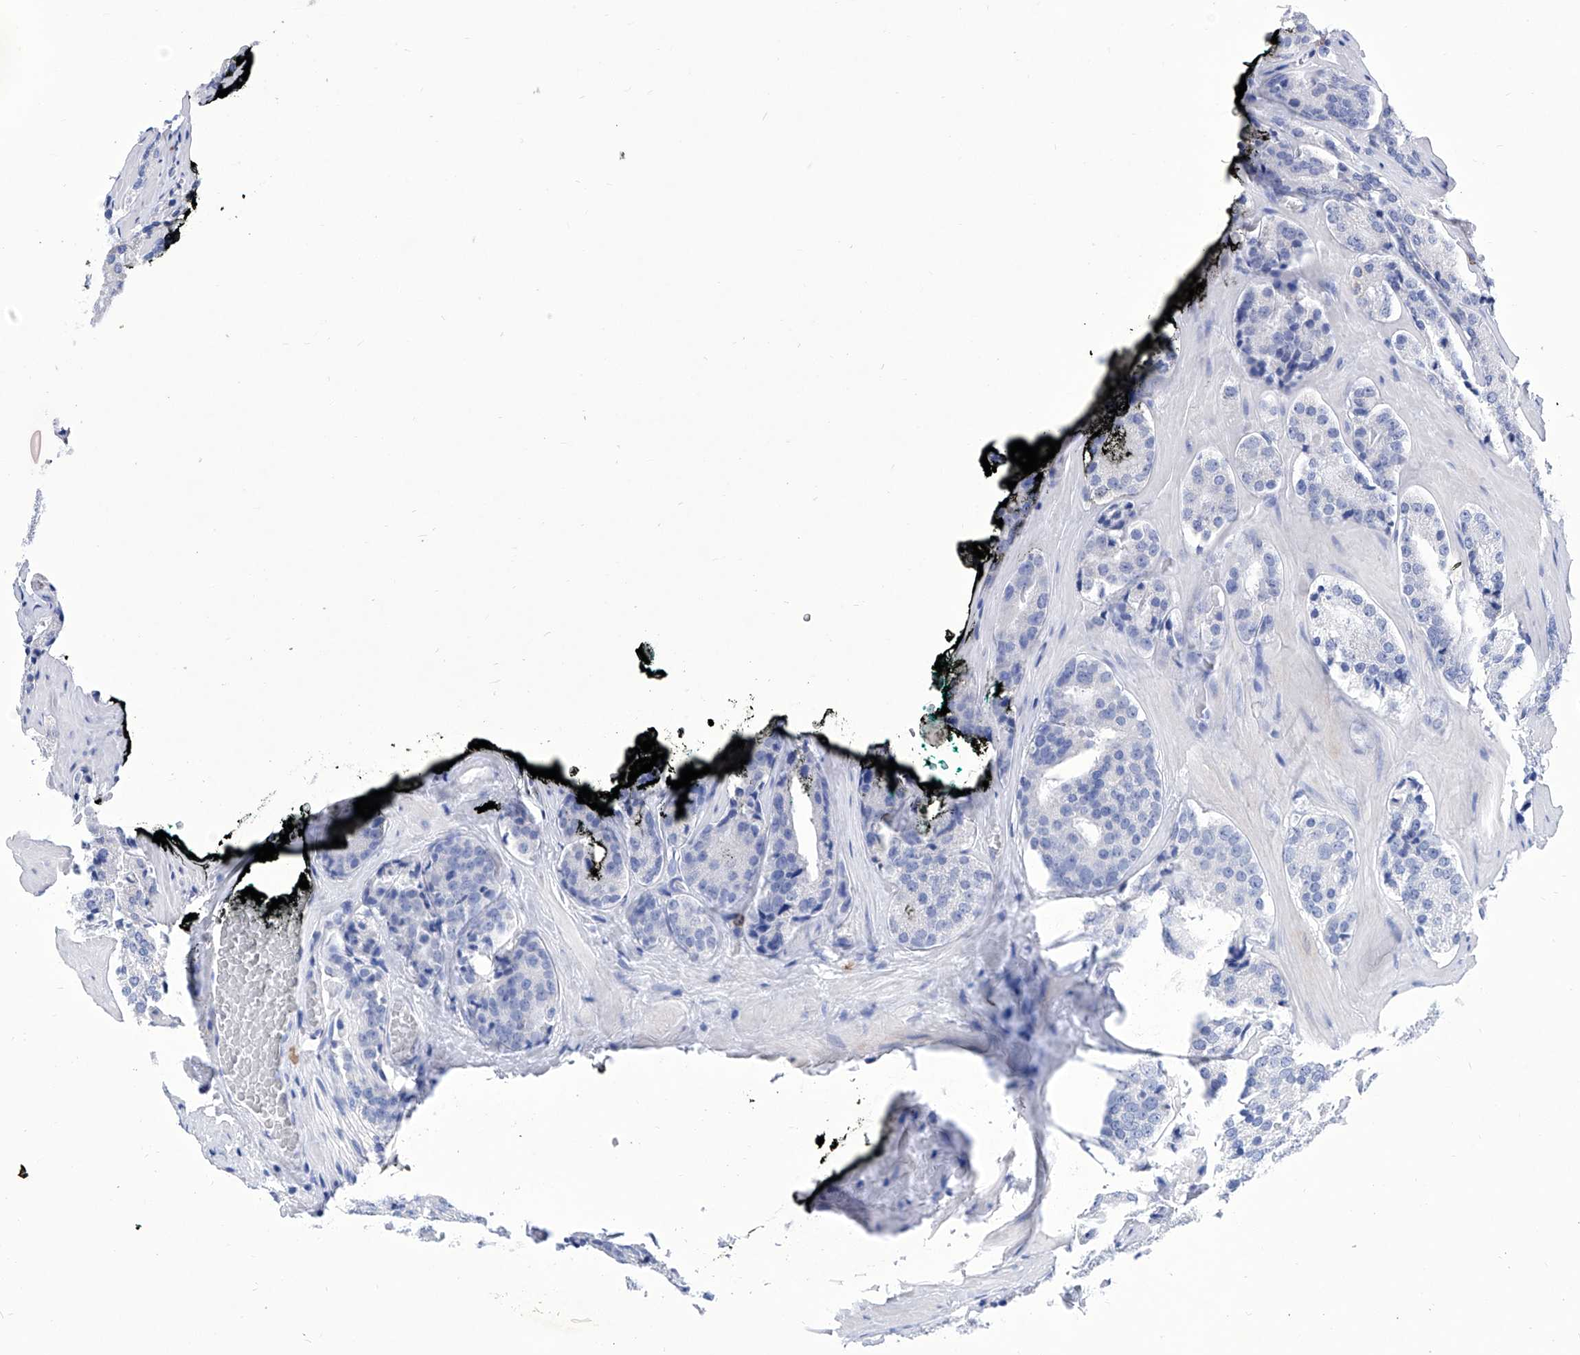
{"staining": {"intensity": "negative", "quantity": "none", "location": "none"}, "tissue": "prostate cancer", "cell_type": "Tumor cells", "image_type": "cancer", "snomed": [{"axis": "morphology", "description": "Adenocarcinoma, High grade"}, {"axis": "topography", "description": "Prostate"}], "caption": "Prostate high-grade adenocarcinoma was stained to show a protein in brown. There is no significant staining in tumor cells.", "gene": "IFNL2", "patient": {"sex": "male", "age": 60}}